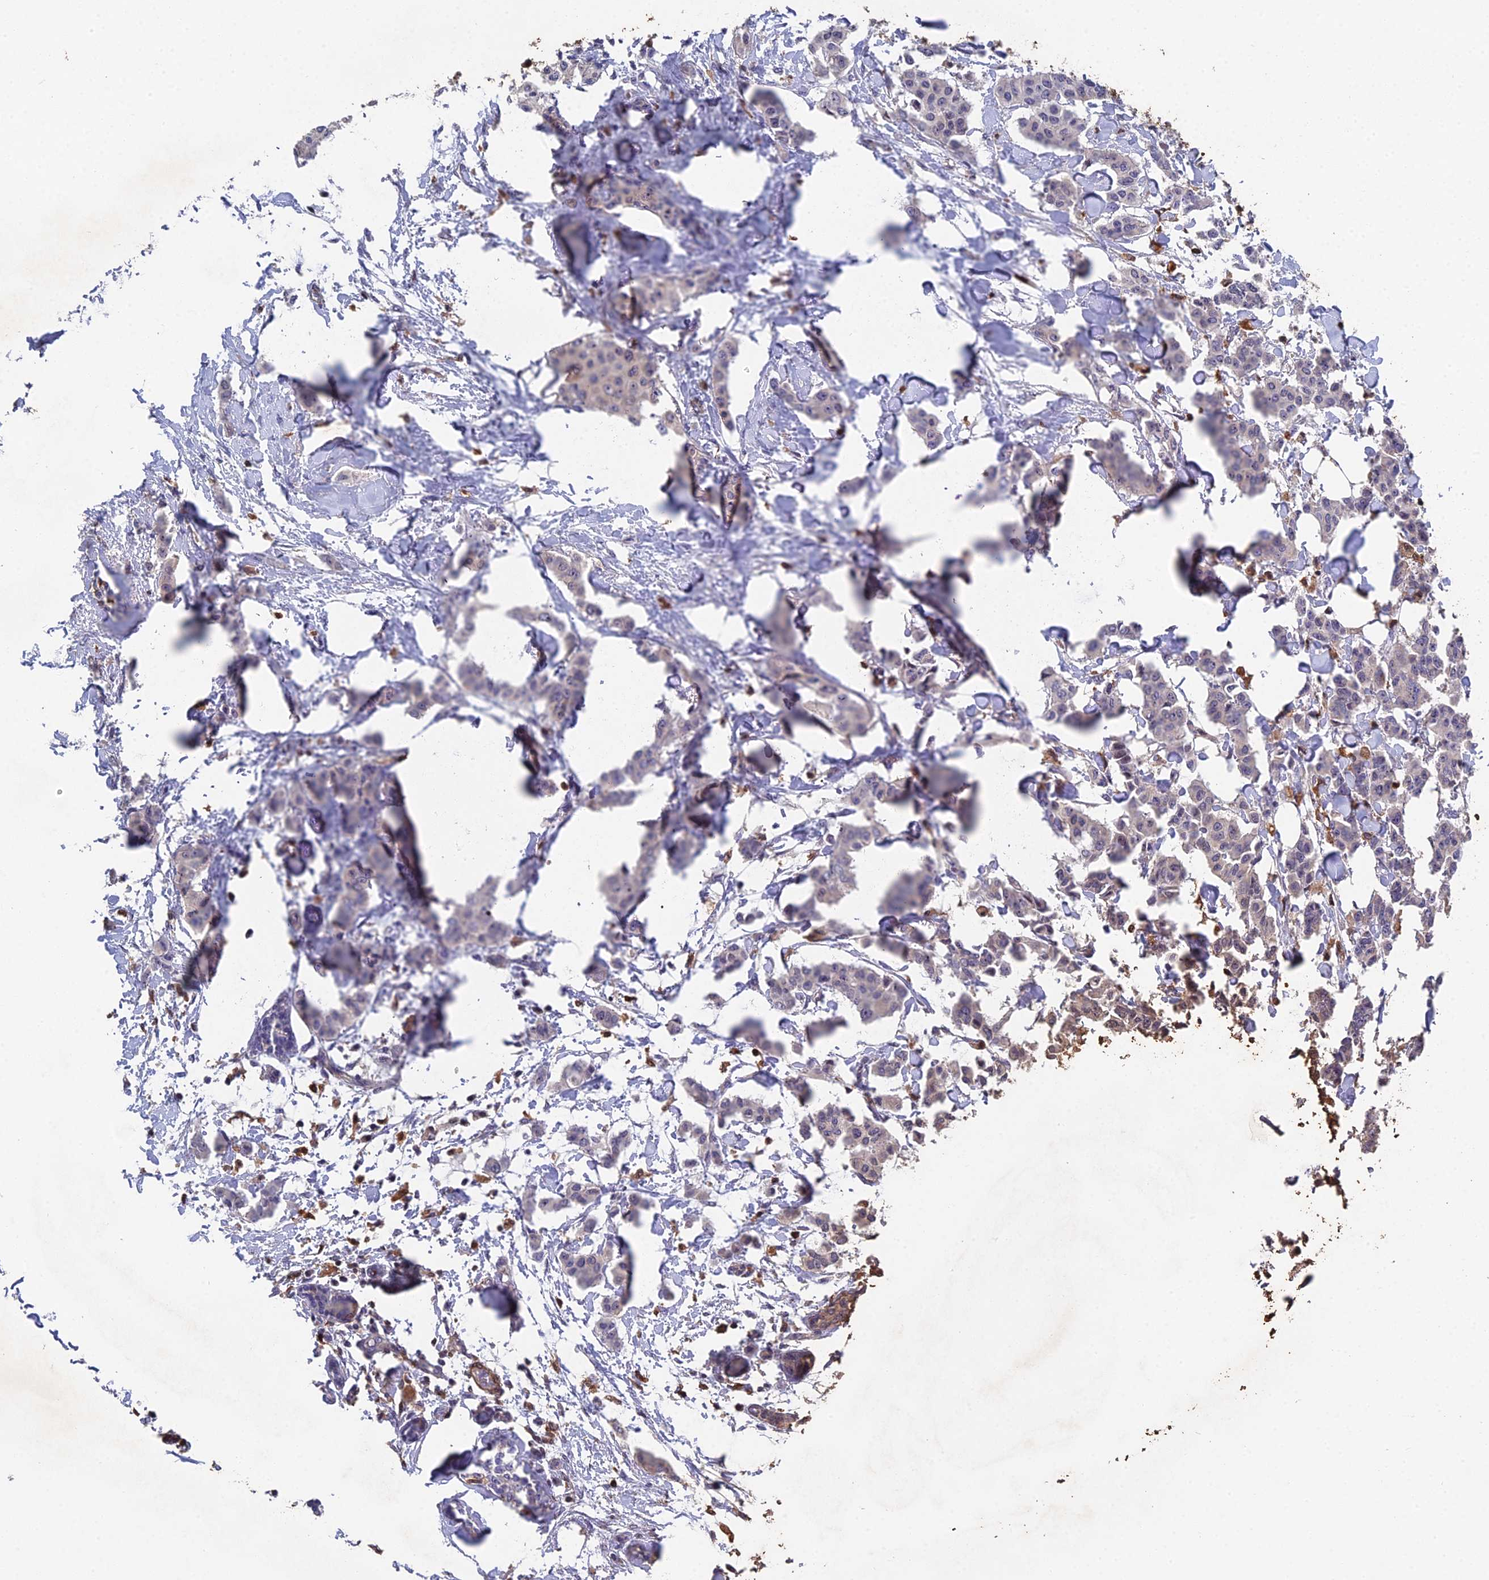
{"staining": {"intensity": "negative", "quantity": "none", "location": "none"}, "tissue": "breast cancer", "cell_type": "Tumor cells", "image_type": "cancer", "snomed": [{"axis": "morphology", "description": "Duct carcinoma"}, {"axis": "topography", "description": "Breast"}], "caption": "An image of human breast cancer is negative for staining in tumor cells.", "gene": "GALK2", "patient": {"sex": "female", "age": 40}}